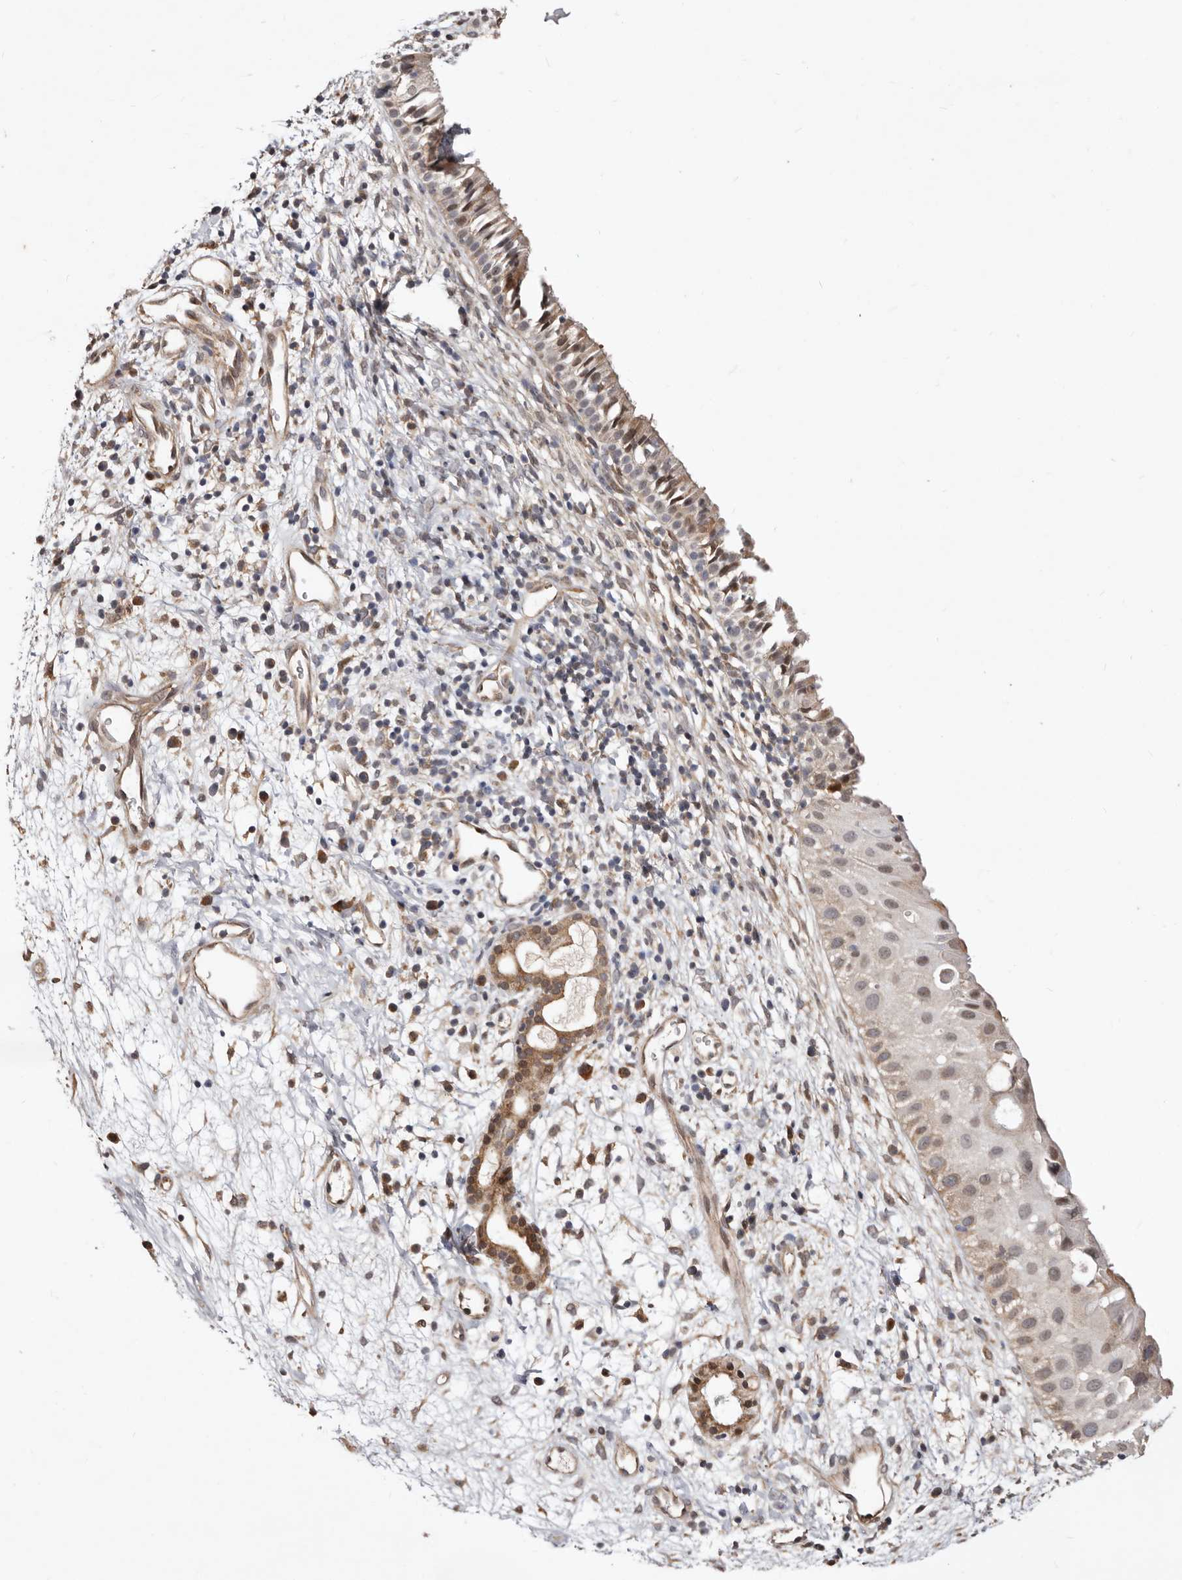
{"staining": {"intensity": "moderate", "quantity": ">75%", "location": "cytoplasmic/membranous"}, "tissue": "nasopharynx", "cell_type": "Respiratory epithelial cells", "image_type": "normal", "snomed": [{"axis": "morphology", "description": "Normal tissue, NOS"}, {"axis": "topography", "description": "Nasopharynx"}], "caption": "Protein analysis of benign nasopharynx demonstrates moderate cytoplasmic/membranous expression in about >75% of respiratory epithelial cells. (IHC, brightfield microscopy, high magnification).", "gene": "RRM2B", "patient": {"sex": "male", "age": 22}}